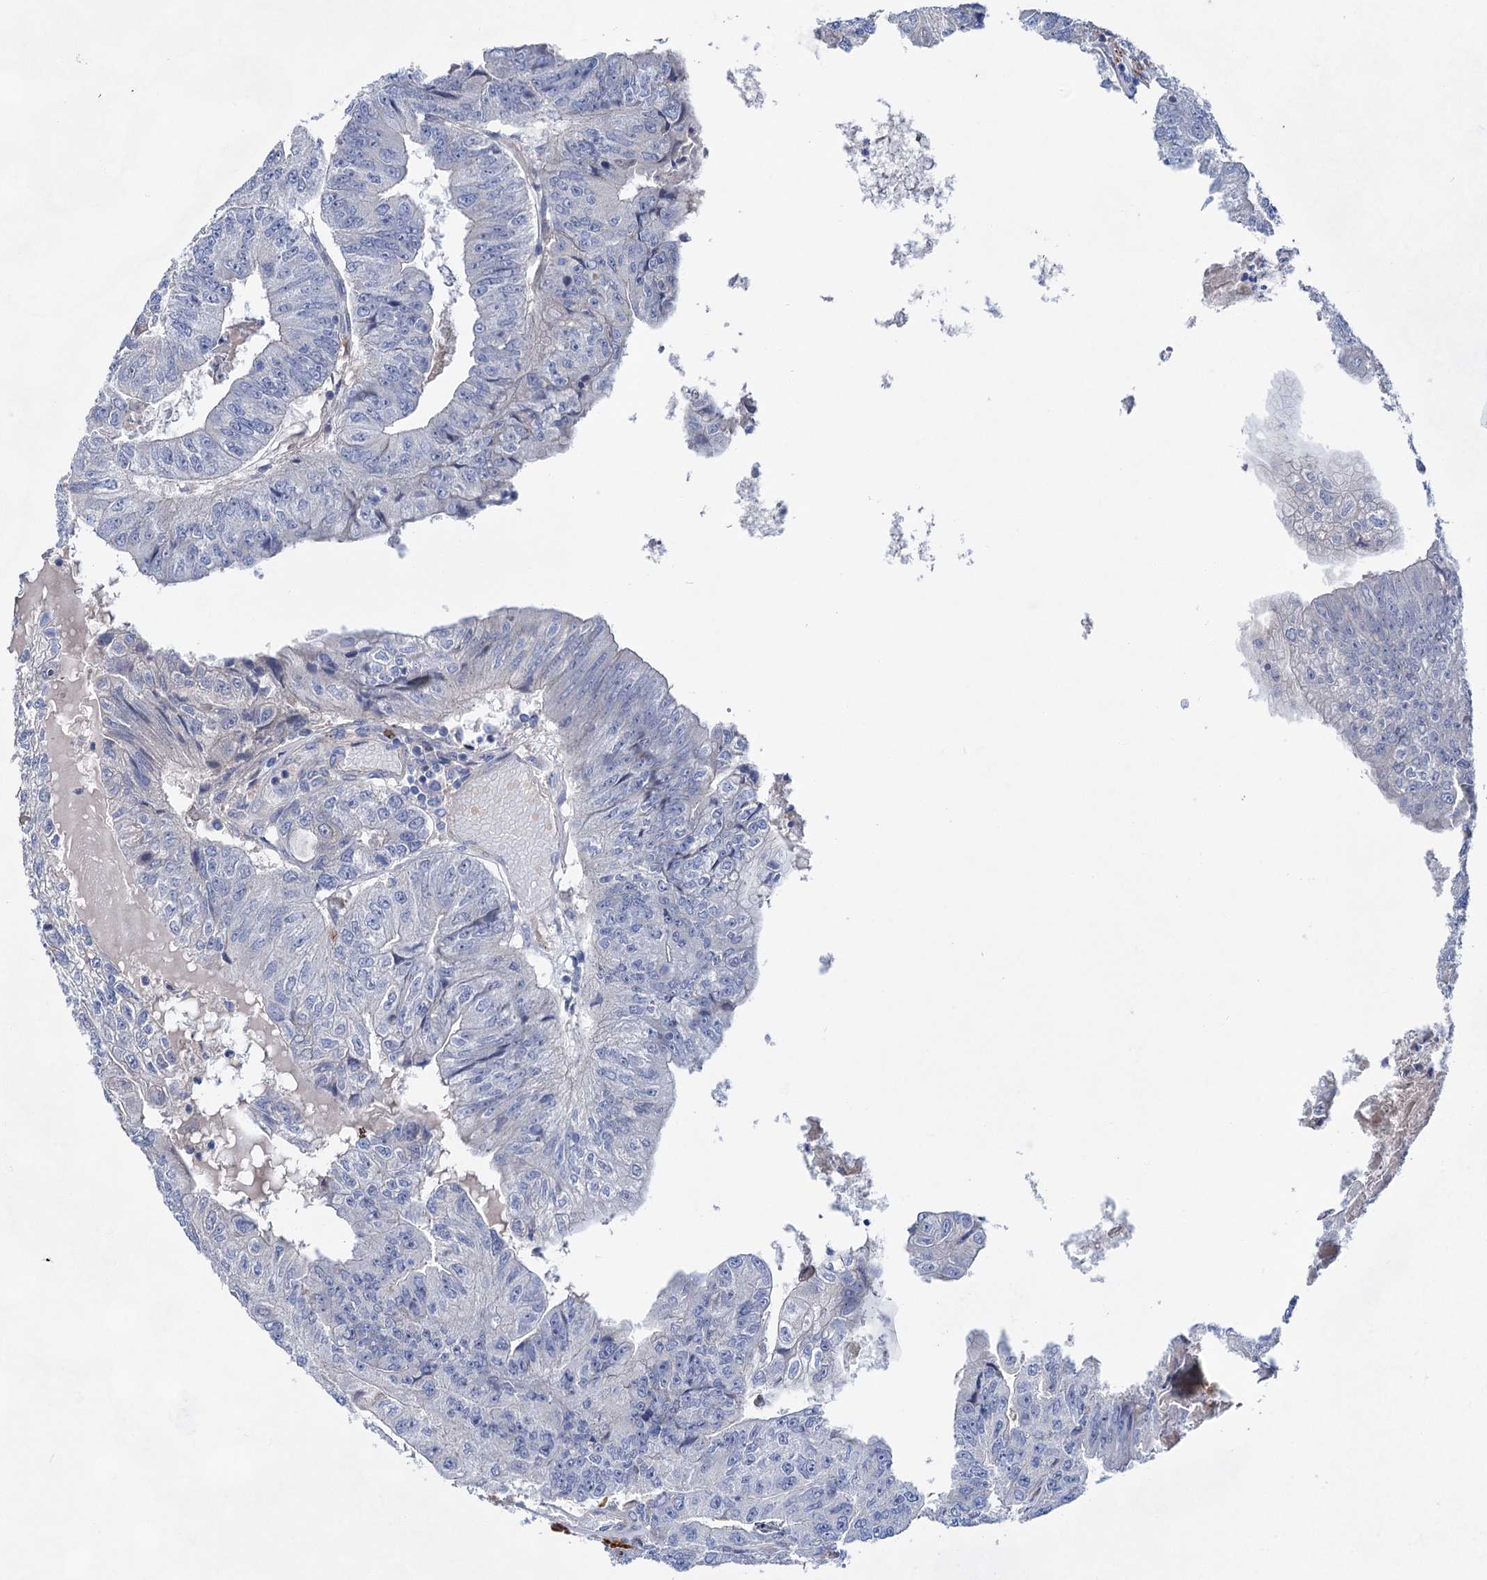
{"staining": {"intensity": "negative", "quantity": "none", "location": "none"}, "tissue": "colorectal cancer", "cell_type": "Tumor cells", "image_type": "cancer", "snomed": [{"axis": "morphology", "description": "Adenocarcinoma, NOS"}, {"axis": "topography", "description": "Colon"}], "caption": "Image shows no significant protein positivity in tumor cells of colorectal adenocarcinoma.", "gene": "GPR155", "patient": {"sex": "female", "age": 67}}